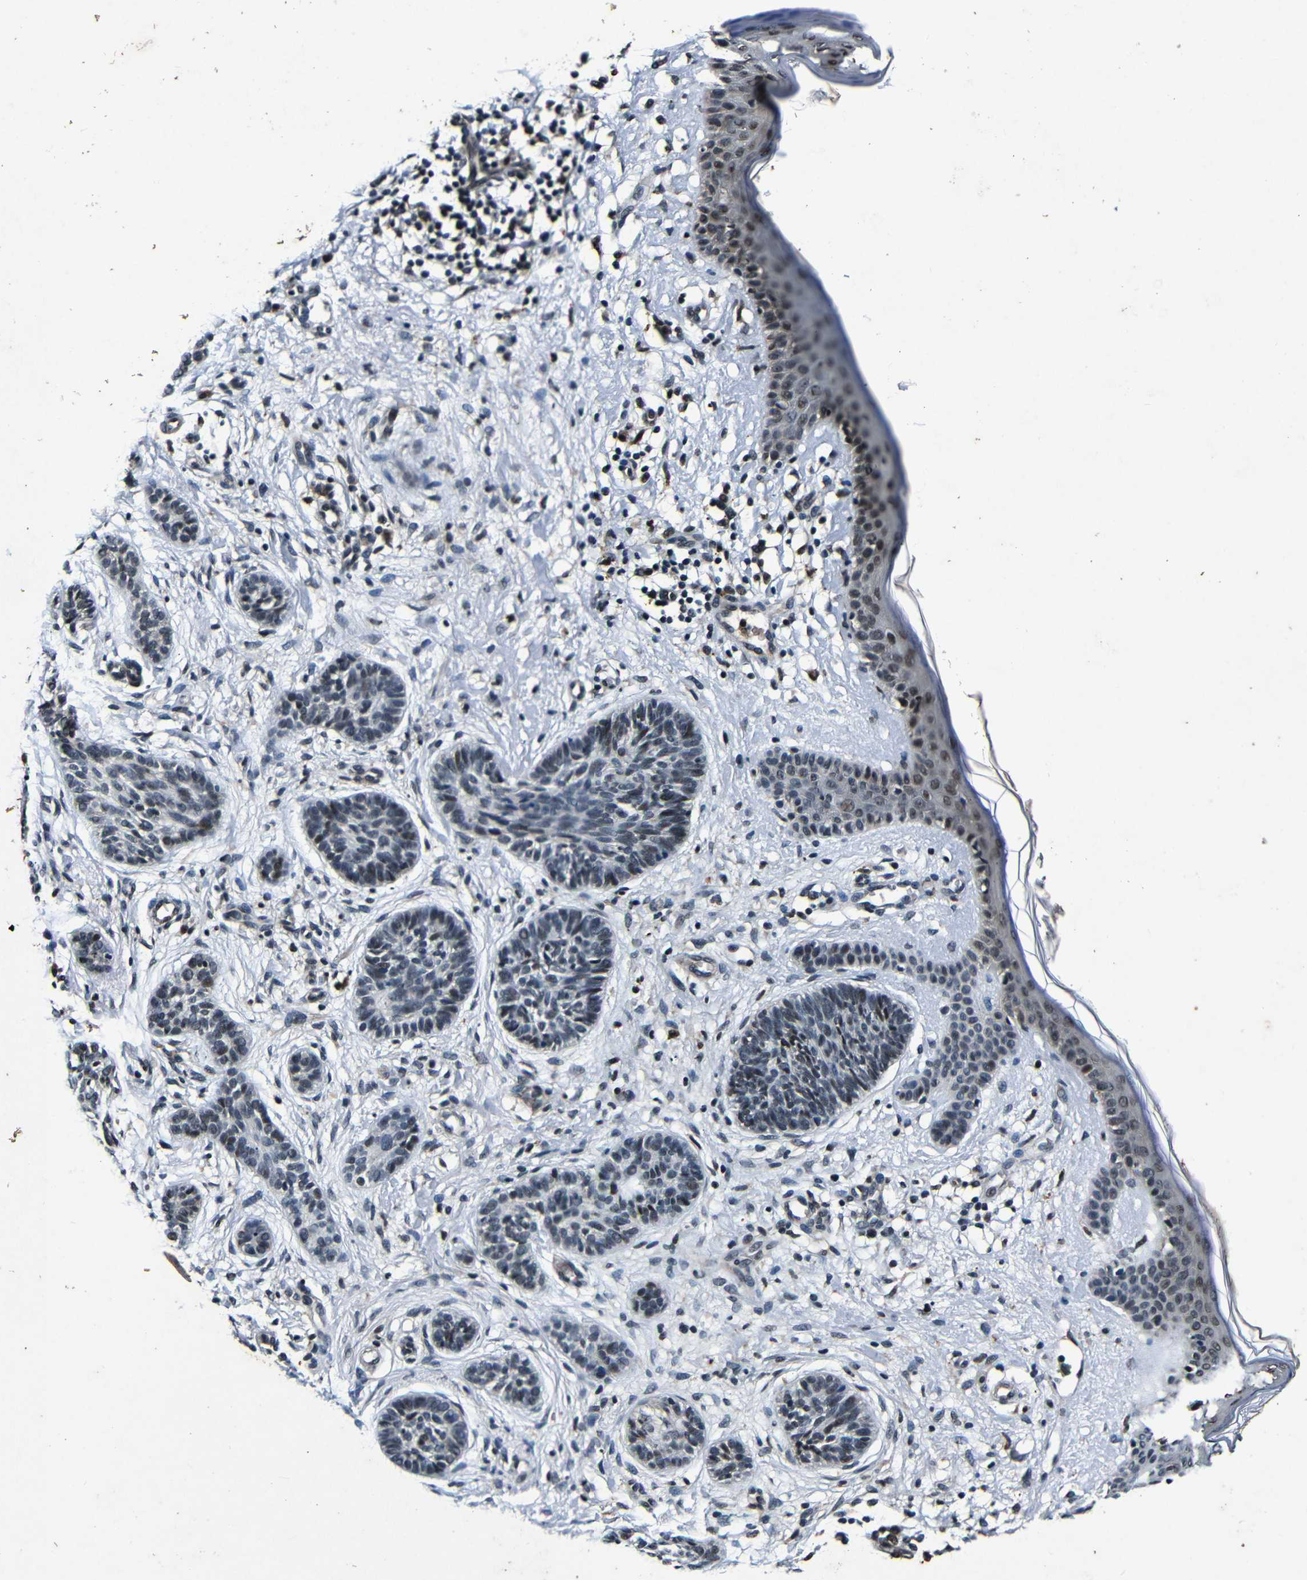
{"staining": {"intensity": "weak", "quantity": "<25%", "location": "nuclear"}, "tissue": "skin cancer", "cell_type": "Tumor cells", "image_type": "cancer", "snomed": [{"axis": "morphology", "description": "Normal tissue, NOS"}, {"axis": "morphology", "description": "Basal cell carcinoma"}, {"axis": "topography", "description": "Skin"}], "caption": "Immunohistochemistry histopathology image of human basal cell carcinoma (skin) stained for a protein (brown), which reveals no expression in tumor cells. Brightfield microscopy of IHC stained with DAB (3,3'-diaminobenzidine) (brown) and hematoxylin (blue), captured at high magnification.", "gene": "FOXD4", "patient": {"sex": "male", "age": 63}}